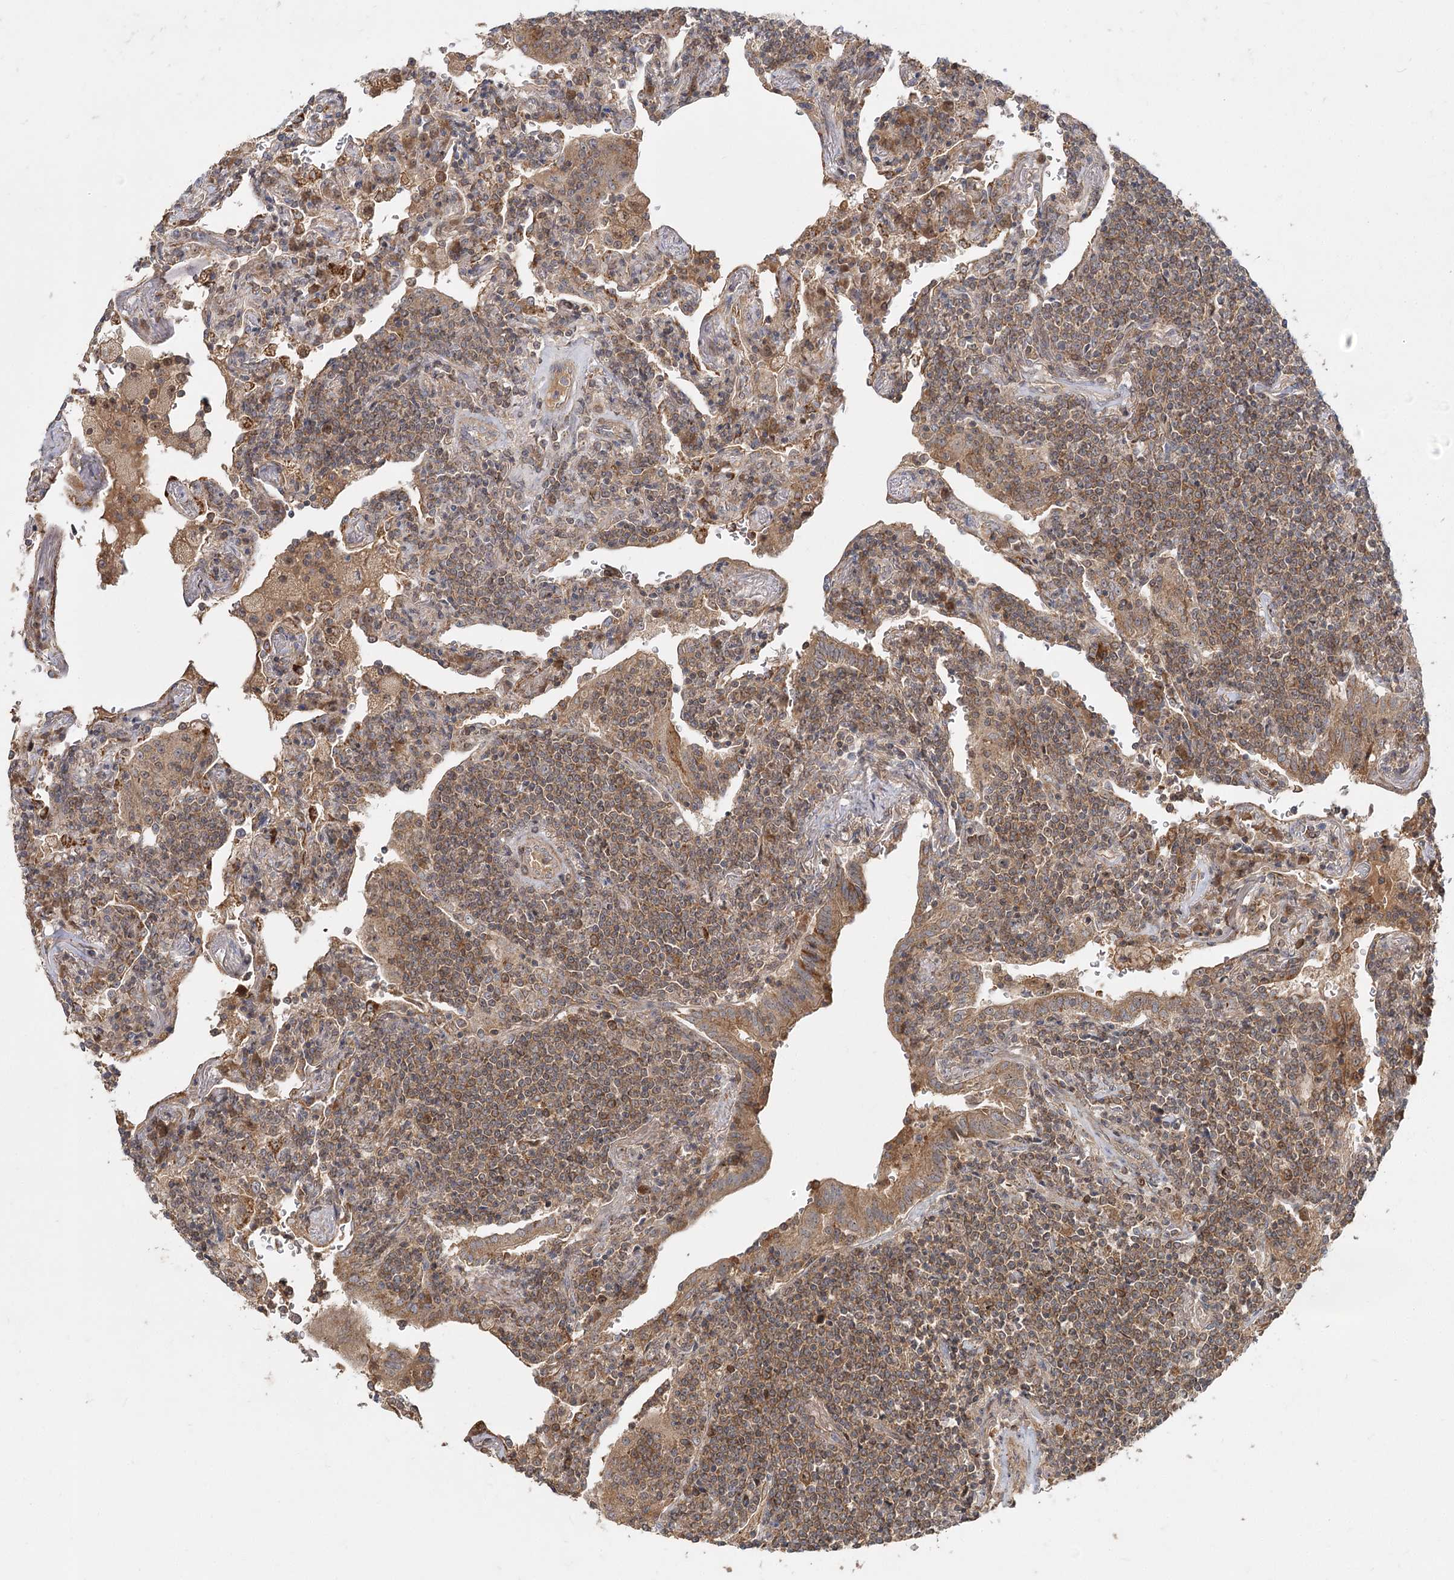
{"staining": {"intensity": "moderate", "quantity": "25%-75%", "location": "cytoplasmic/membranous"}, "tissue": "lymphoma", "cell_type": "Tumor cells", "image_type": "cancer", "snomed": [{"axis": "morphology", "description": "Malignant lymphoma, non-Hodgkin's type, Low grade"}, {"axis": "topography", "description": "Lung"}], "caption": "Approximately 25%-75% of tumor cells in human lymphoma exhibit moderate cytoplasmic/membranous protein positivity as visualized by brown immunohistochemical staining.", "gene": "RAPGEF6", "patient": {"sex": "female", "age": 71}}